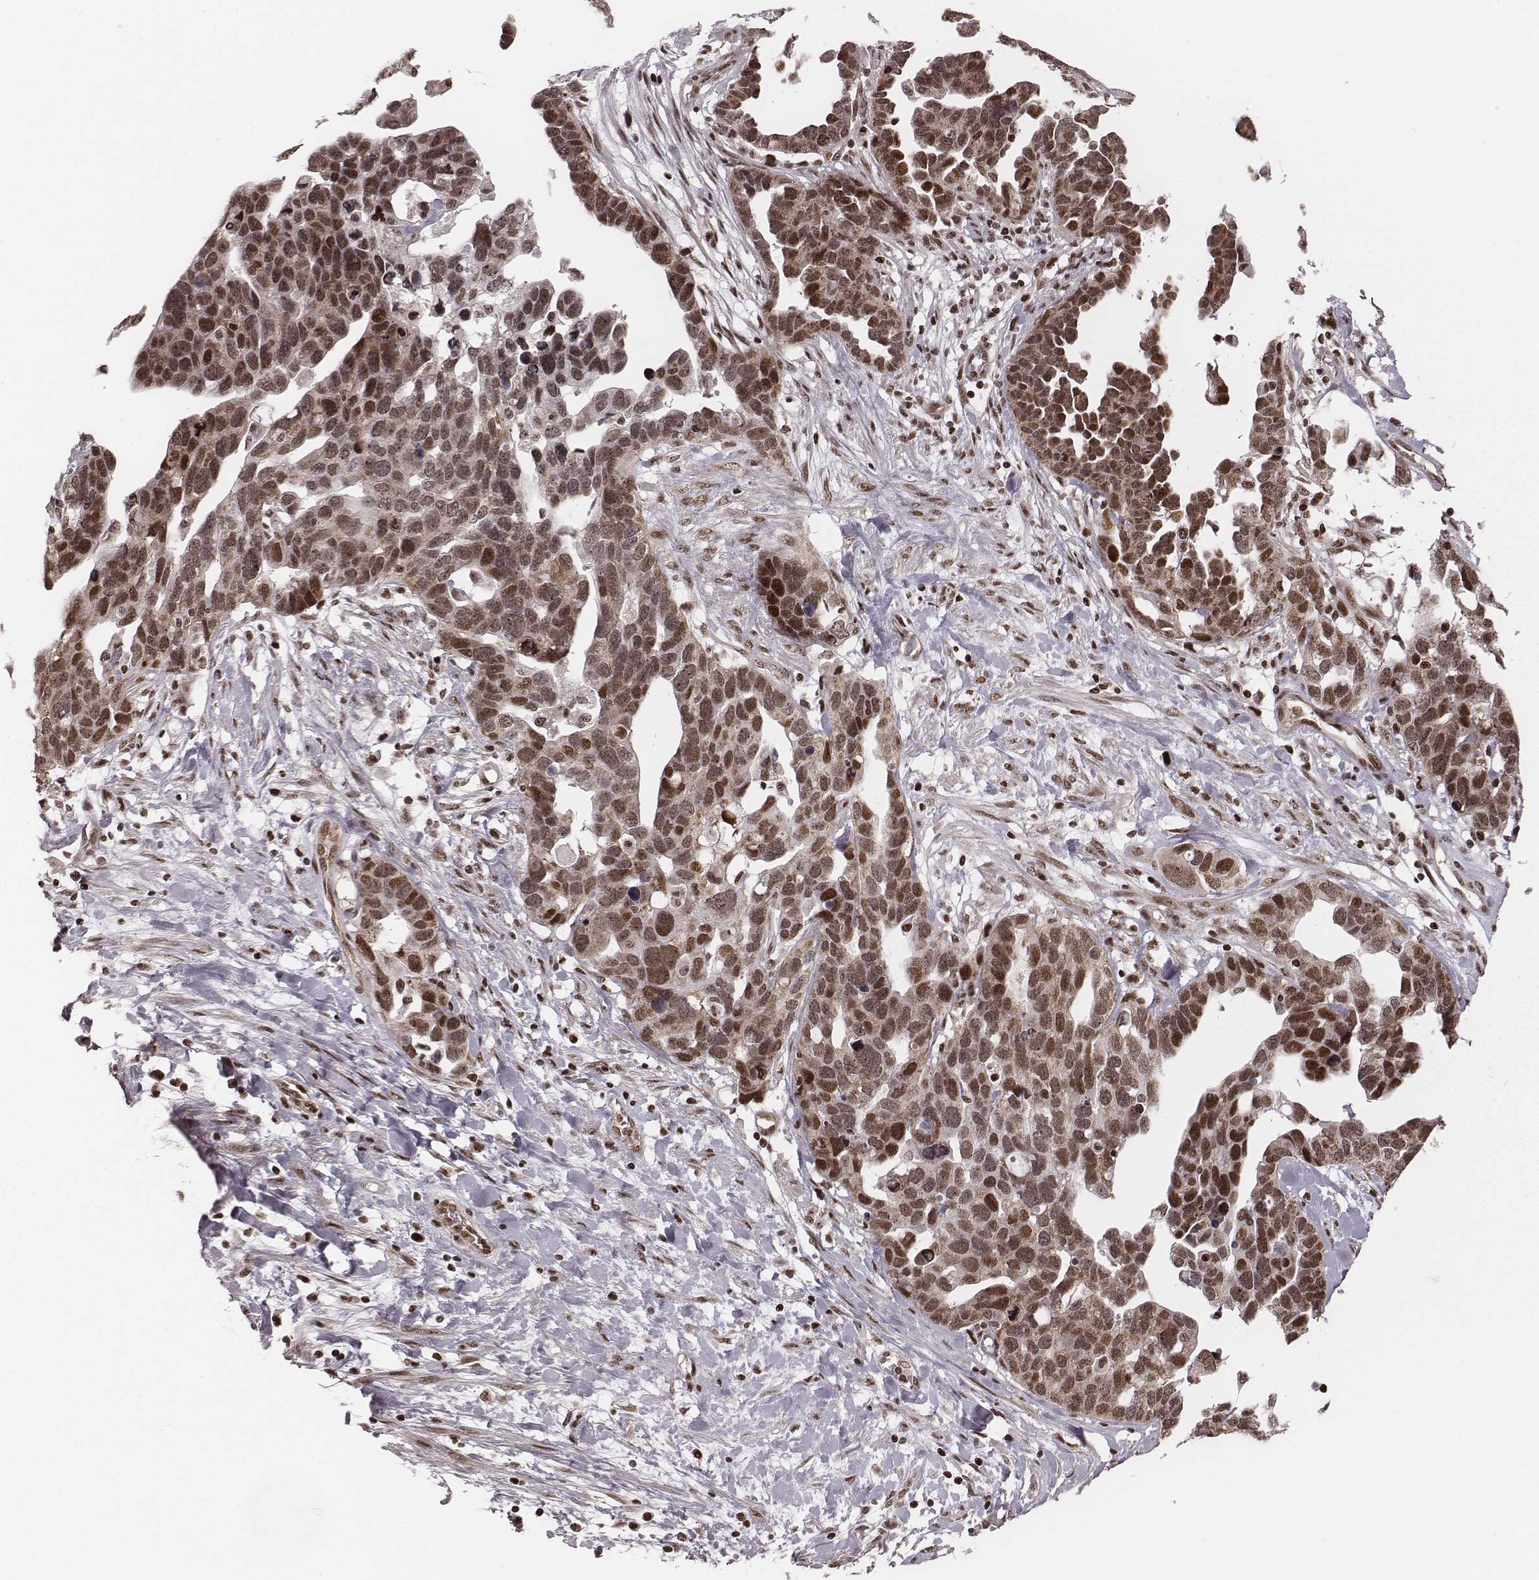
{"staining": {"intensity": "moderate", "quantity": ">75%", "location": "cytoplasmic/membranous,nuclear"}, "tissue": "ovarian cancer", "cell_type": "Tumor cells", "image_type": "cancer", "snomed": [{"axis": "morphology", "description": "Cystadenocarcinoma, serous, NOS"}, {"axis": "topography", "description": "Ovary"}], "caption": "IHC photomicrograph of serous cystadenocarcinoma (ovarian) stained for a protein (brown), which shows medium levels of moderate cytoplasmic/membranous and nuclear positivity in approximately >75% of tumor cells.", "gene": "VRK3", "patient": {"sex": "female", "age": 54}}